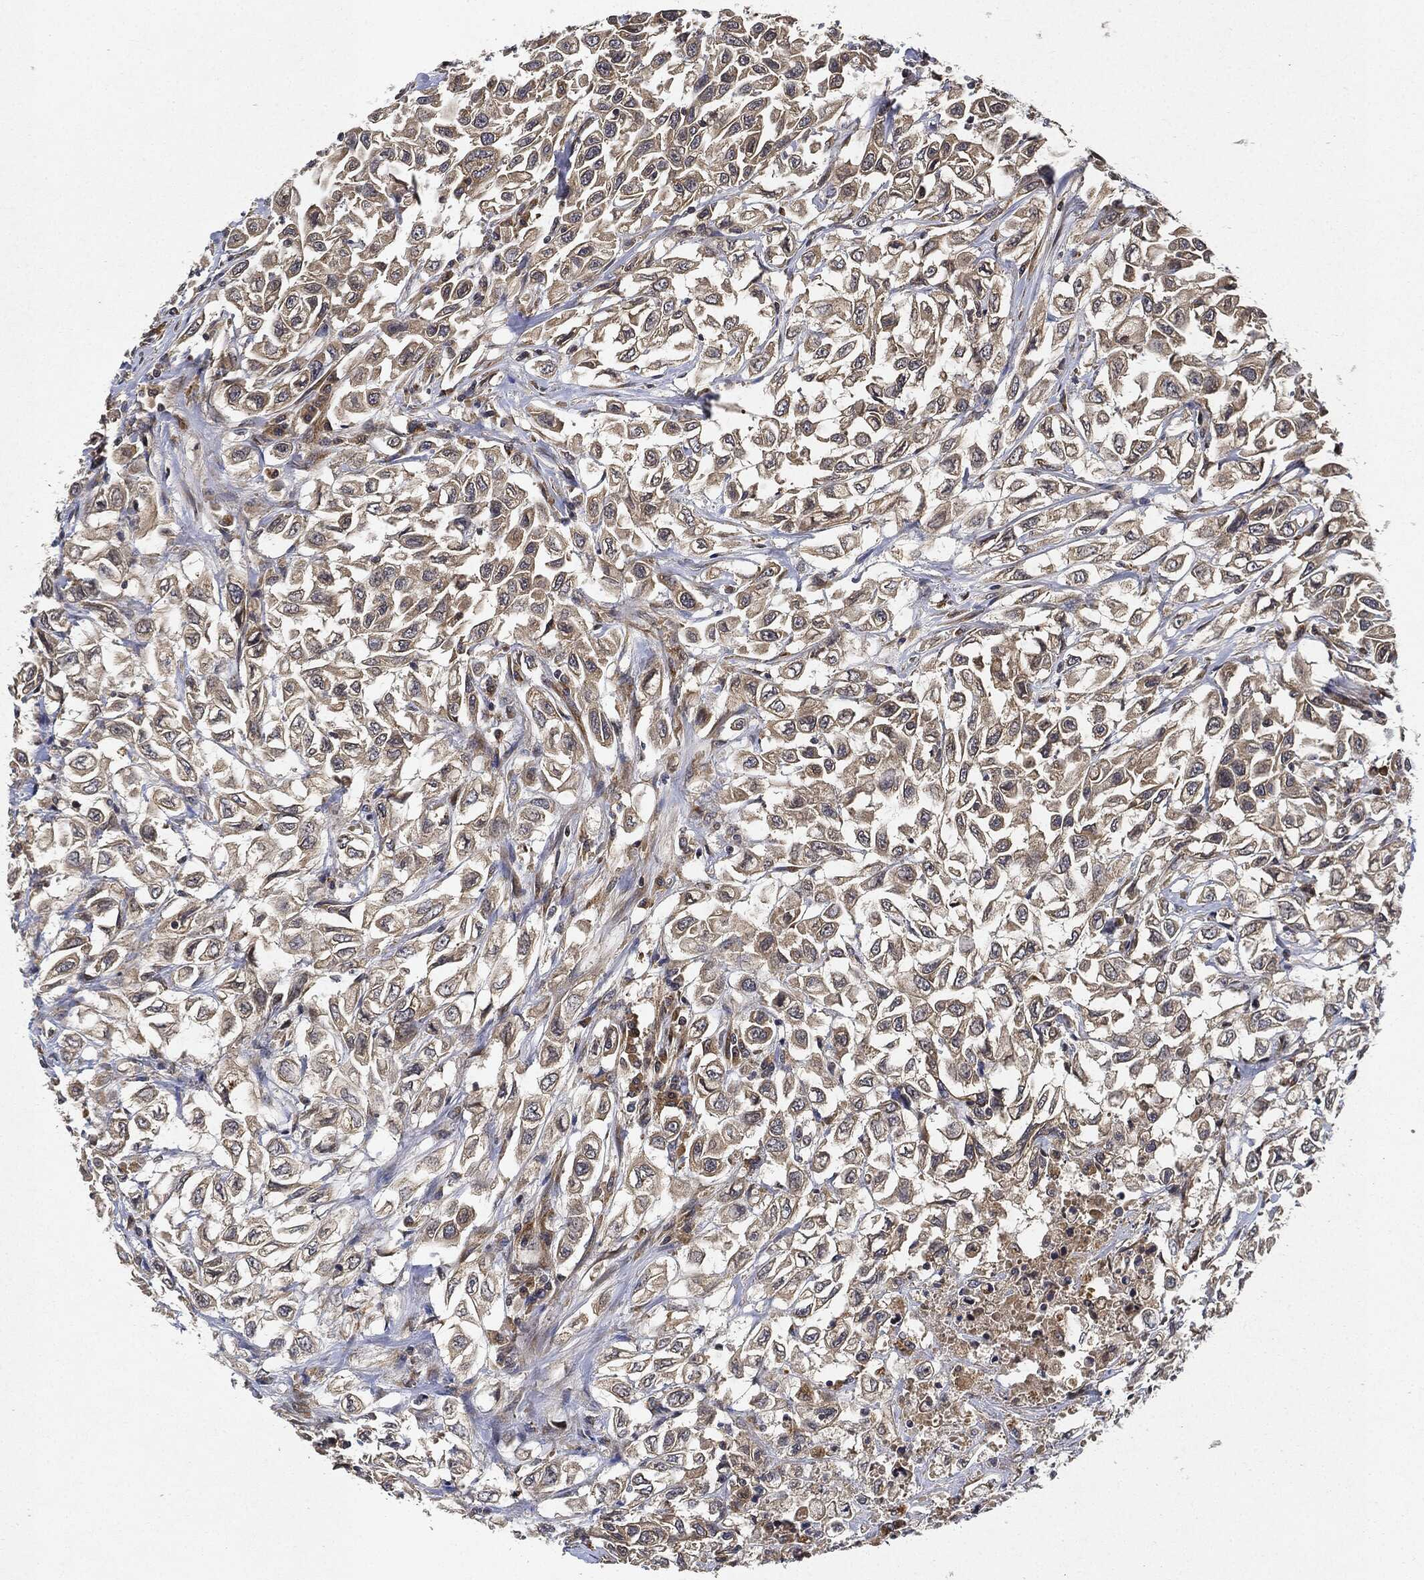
{"staining": {"intensity": "weak", "quantity": "25%-75%", "location": "cytoplasmic/membranous"}, "tissue": "urothelial cancer", "cell_type": "Tumor cells", "image_type": "cancer", "snomed": [{"axis": "morphology", "description": "Urothelial carcinoma, High grade"}, {"axis": "topography", "description": "Urinary bladder"}], "caption": "Protein analysis of urothelial cancer tissue shows weak cytoplasmic/membranous expression in approximately 25%-75% of tumor cells.", "gene": "MLST8", "patient": {"sex": "female", "age": 56}}